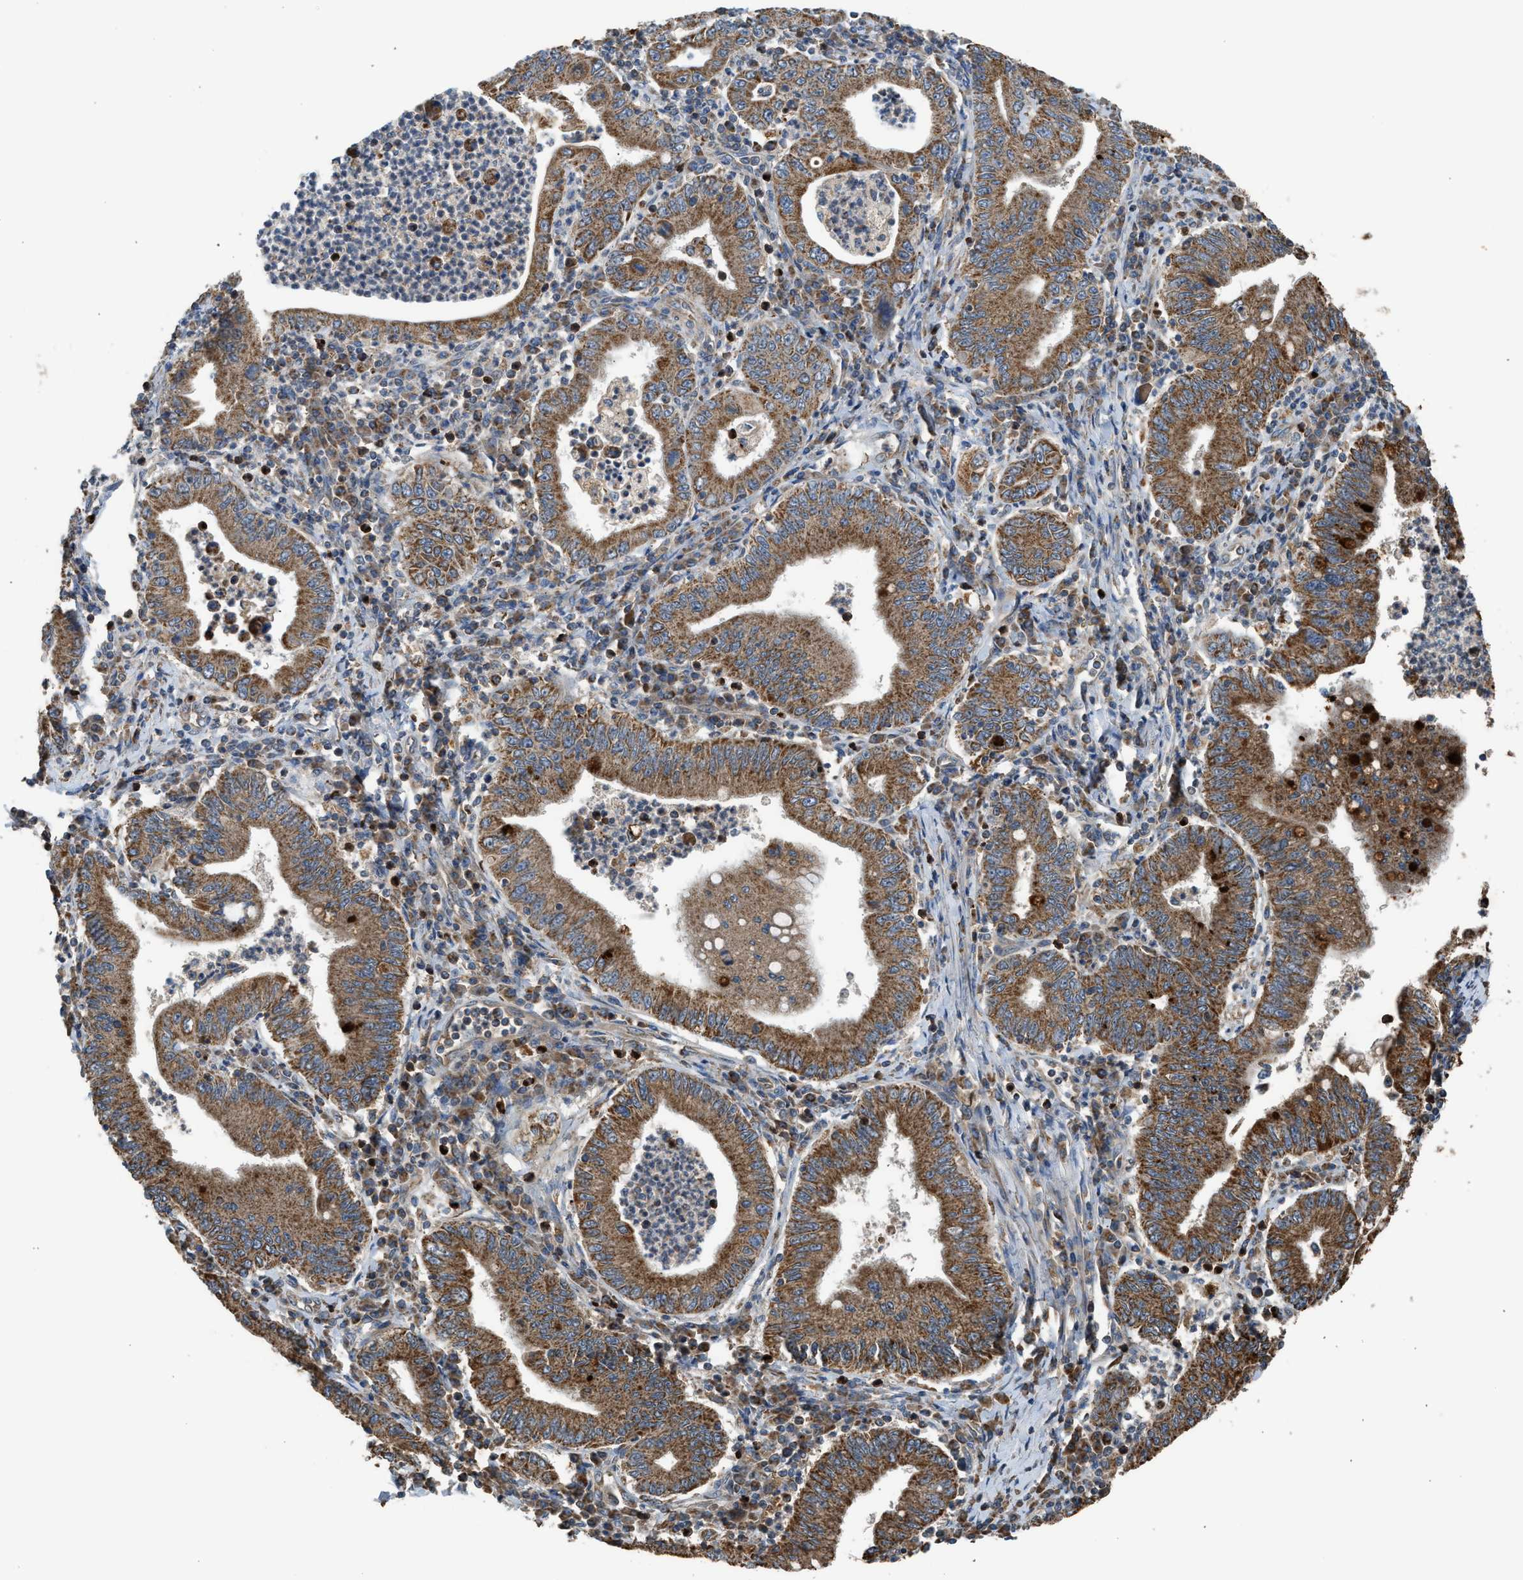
{"staining": {"intensity": "strong", "quantity": ">75%", "location": "cytoplasmic/membranous"}, "tissue": "stomach cancer", "cell_type": "Tumor cells", "image_type": "cancer", "snomed": [{"axis": "morphology", "description": "Normal tissue, NOS"}, {"axis": "morphology", "description": "Adenocarcinoma, NOS"}, {"axis": "topography", "description": "Esophagus"}, {"axis": "topography", "description": "Stomach, upper"}, {"axis": "topography", "description": "Peripheral nerve tissue"}], "caption": "IHC (DAB) staining of human stomach cancer (adenocarcinoma) shows strong cytoplasmic/membranous protein expression in about >75% of tumor cells.", "gene": "STARD3", "patient": {"sex": "male", "age": 62}}